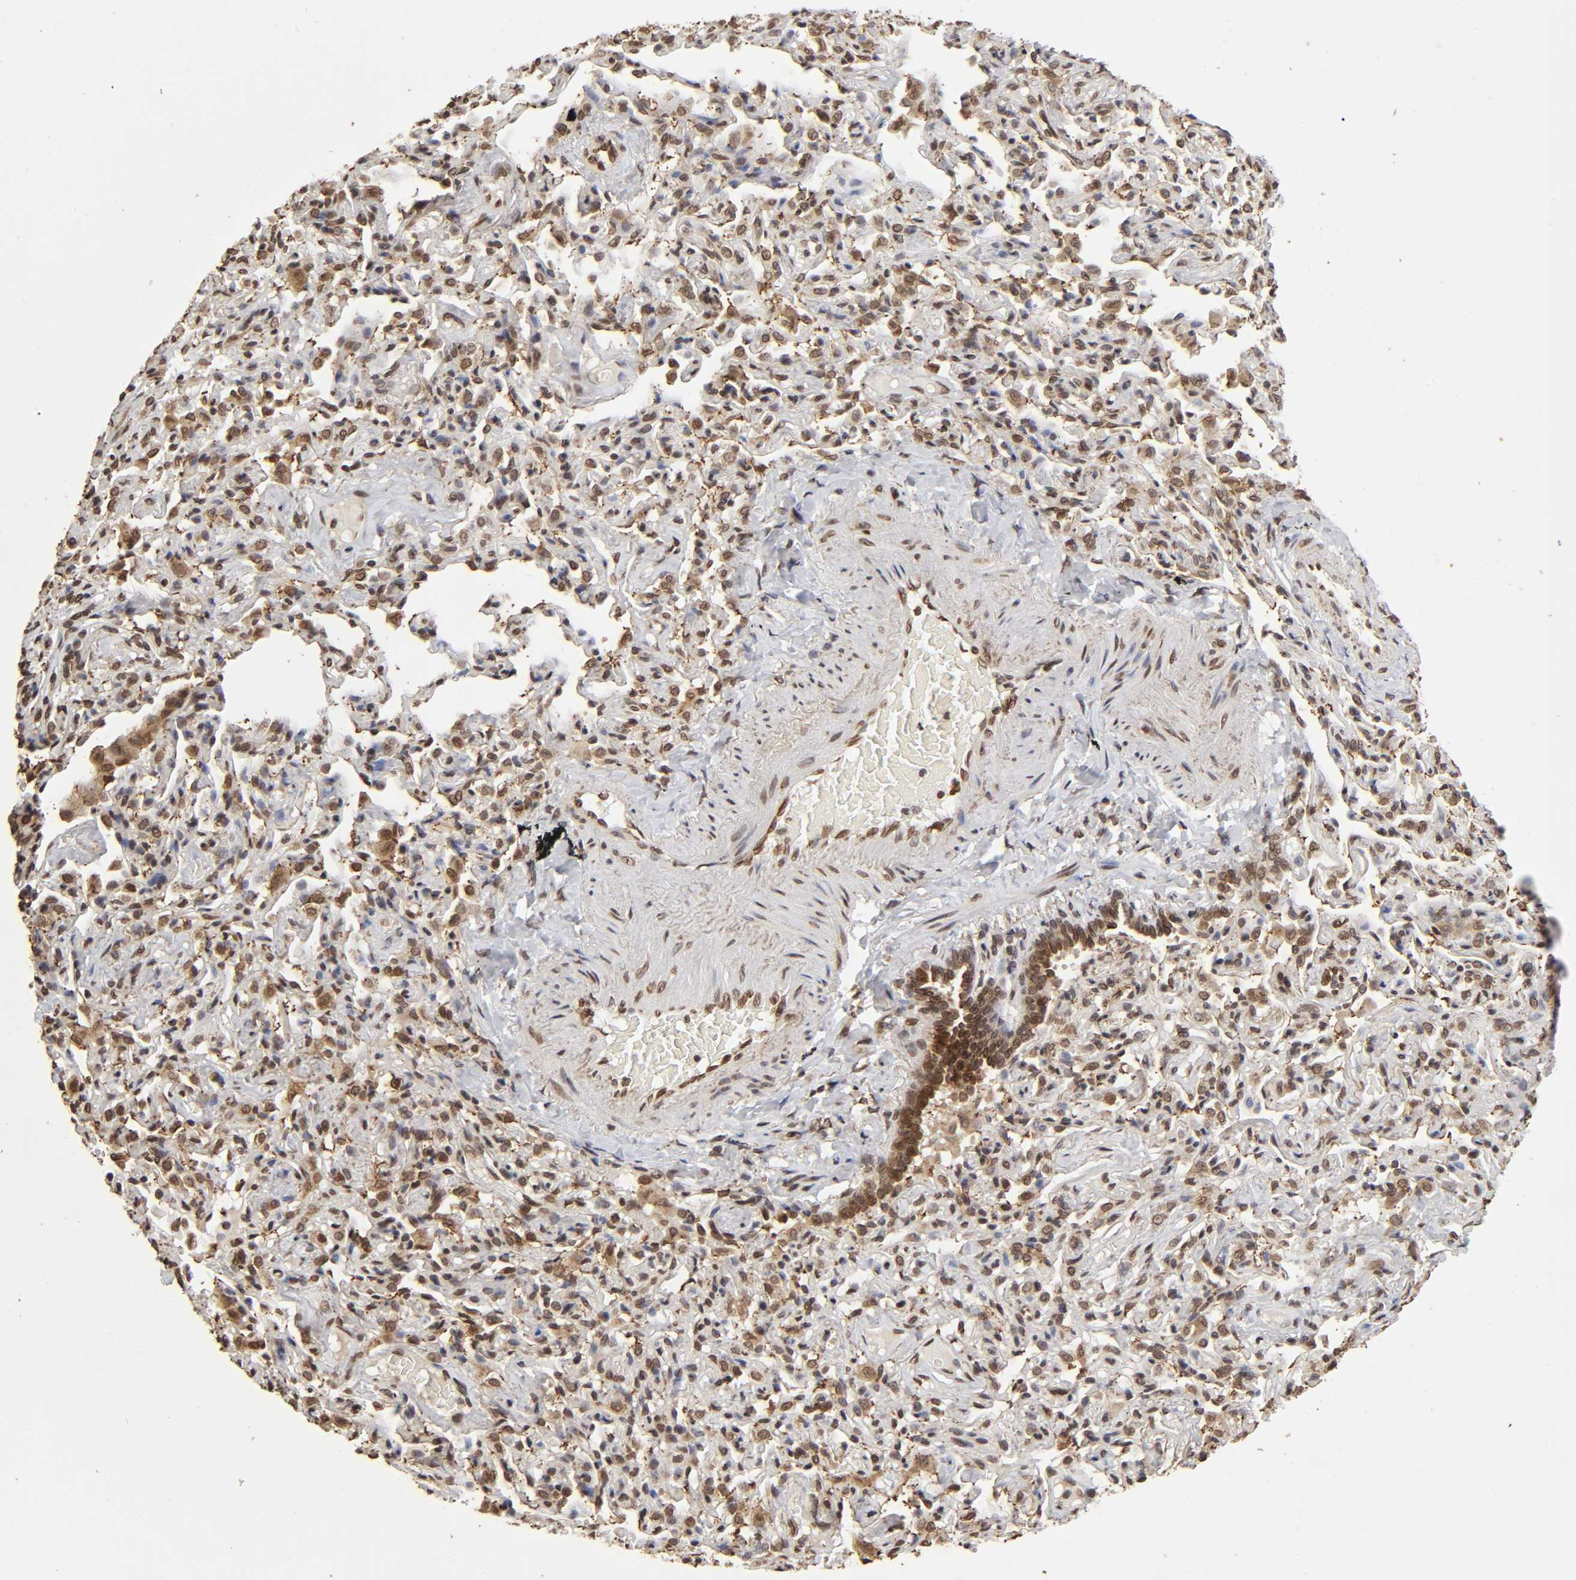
{"staining": {"intensity": "moderate", "quantity": ">75%", "location": "cytoplasmic/membranous,nuclear"}, "tissue": "bronchus", "cell_type": "Respiratory epithelial cells", "image_type": "normal", "snomed": [{"axis": "morphology", "description": "Normal tissue, NOS"}, {"axis": "topography", "description": "Lung"}], "caption": "DAB (3,3'-diaminobenzidine) immunohistochemical staining of benign bronchus exhibits moderate cytoplasmic/membranous,nuclear protein staining in approximately >75% of respiratory epithelial cells.", "gene": "MLLT6", "patient": {"sex": "male", "age": 64}}